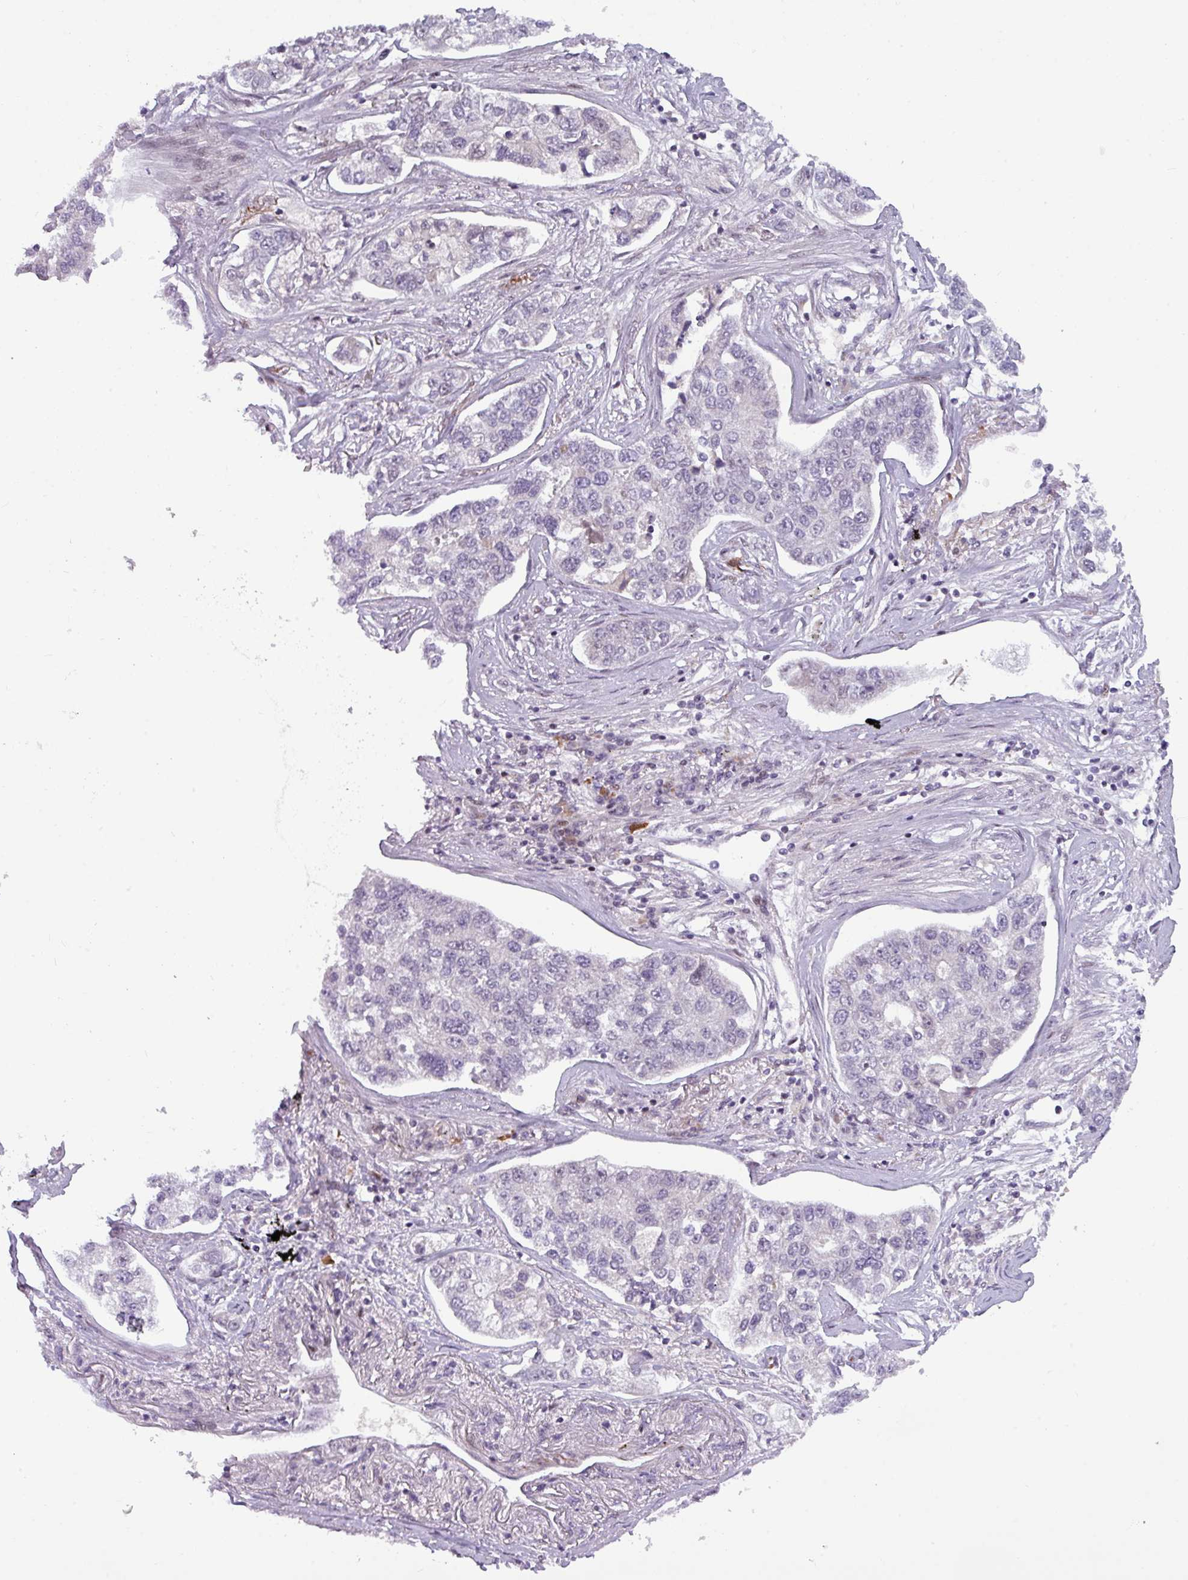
{"staining": {"intensity": "negative", "quantity": "none", "location": "none"}, "tissue": "lung cancer", "cell_type": "Tumor cells", "image_type": "cancer", "snomed": [{"axis": "morphology", "description": "Adenocarcinoma, NOS"}, {"axis": "topography", "description": "Lung"}], "caption": "Immunohistochemistry image of neoplastic tissue: human lung adenocarcinoma stained with DAB (3,3'-diaminobenzidine) displays no significant protein expression in tumor cells.", "gene": "SLC66A2", "patient": {"sex": "male", "age": 49}}